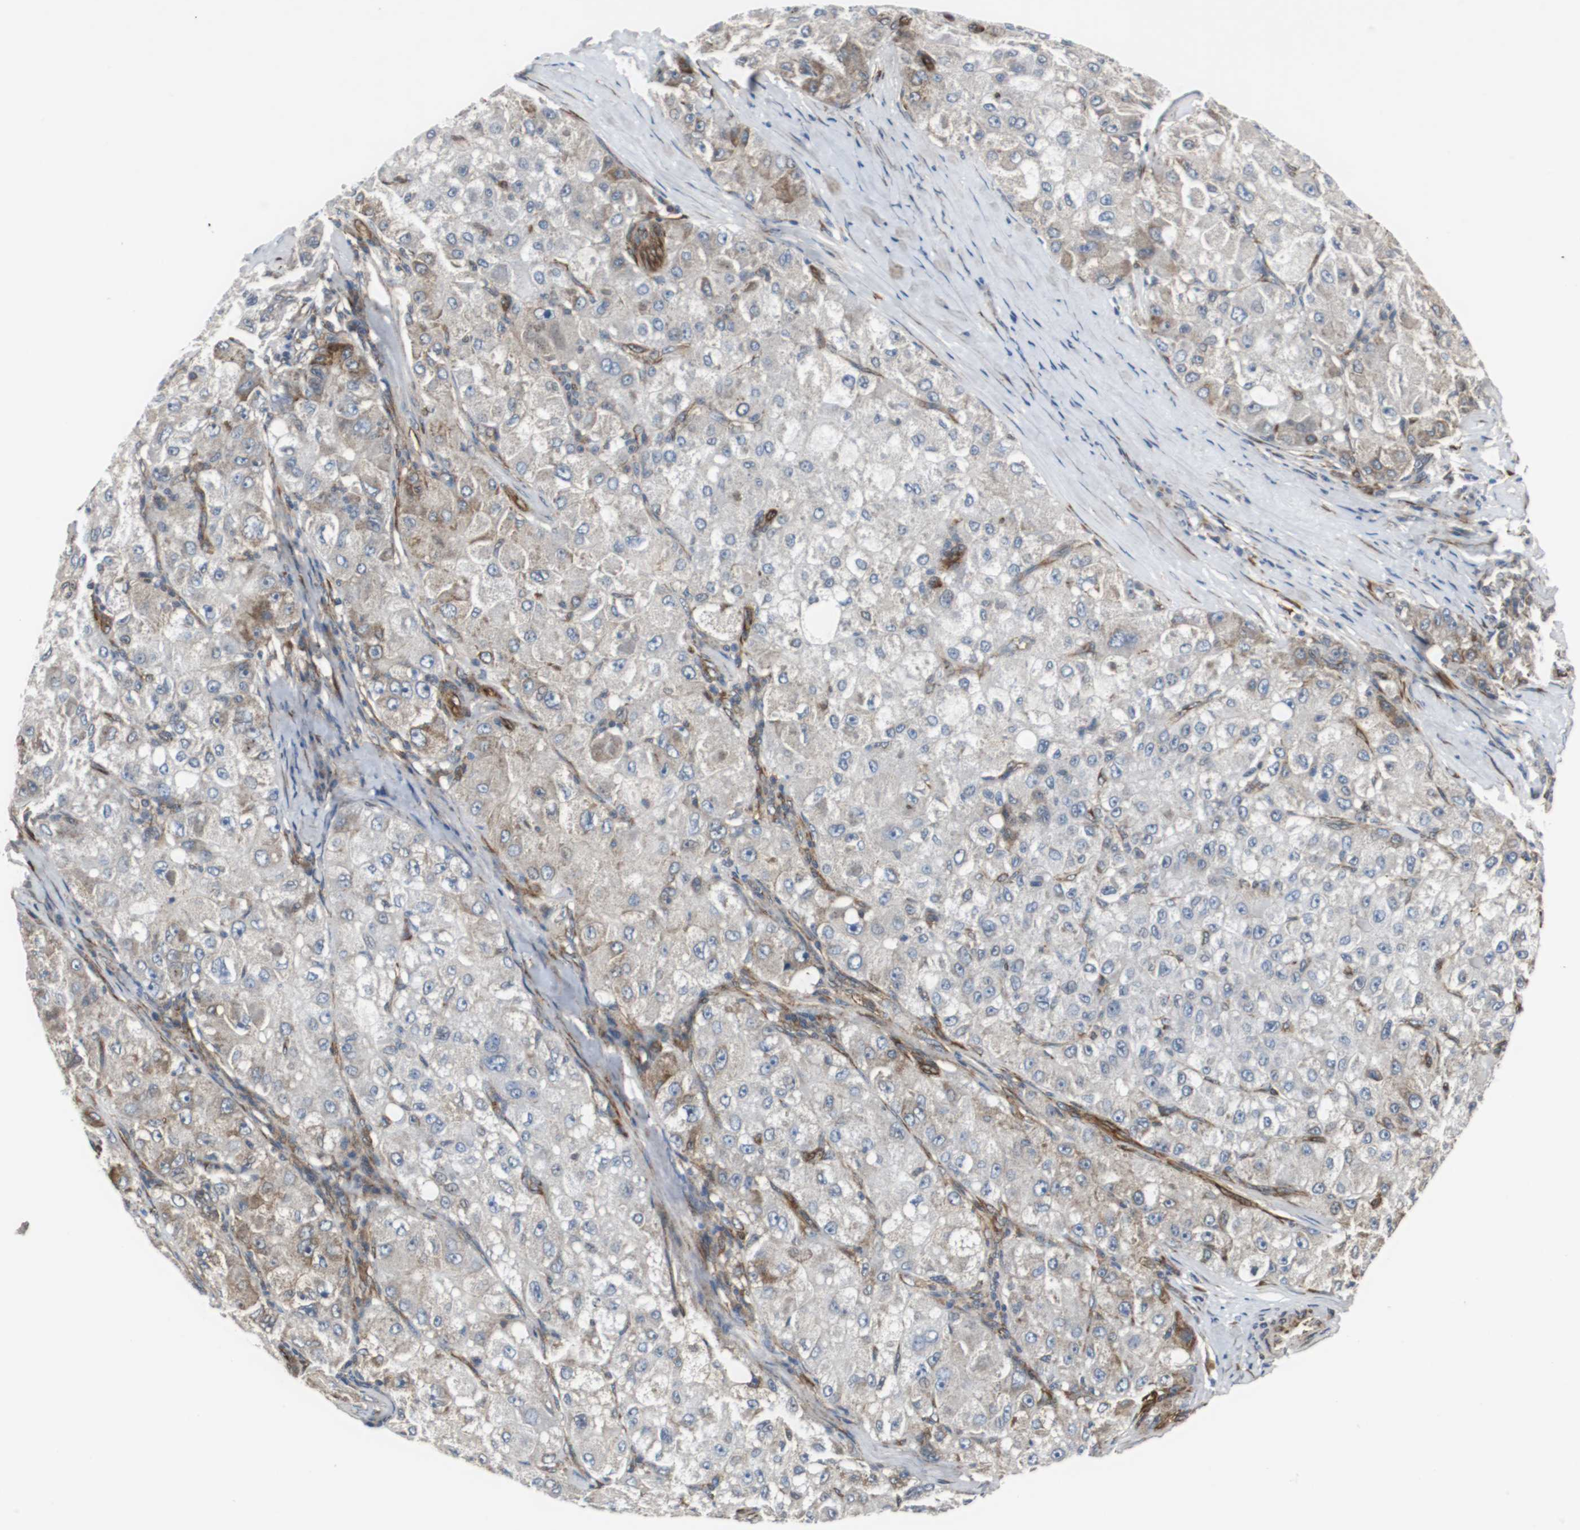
{"staining": {"intensity": "weak", "quantity": "25%-75%", "location": "cytoplasmic/membranous"}, "tissue": "liver cancer", "cell_type": "Tumor cells", "image_type": "cancer", "snomed": [{"axis": "morphology", "description": "Carcinoma, Hepatocellular, NOS"}, {"axis": "topography", "description": "Liver"}], "caption": "Liver cancer (hepatocellular carcinoma) stained with DAB (3,3'-diaminobenzidine) IHC displays low levels of weak cytoplasmic/membranous expression in about 25%-75% of tumor cells.", "gene": "ISCU", "patient": {"sex": "male", "age": 80}}